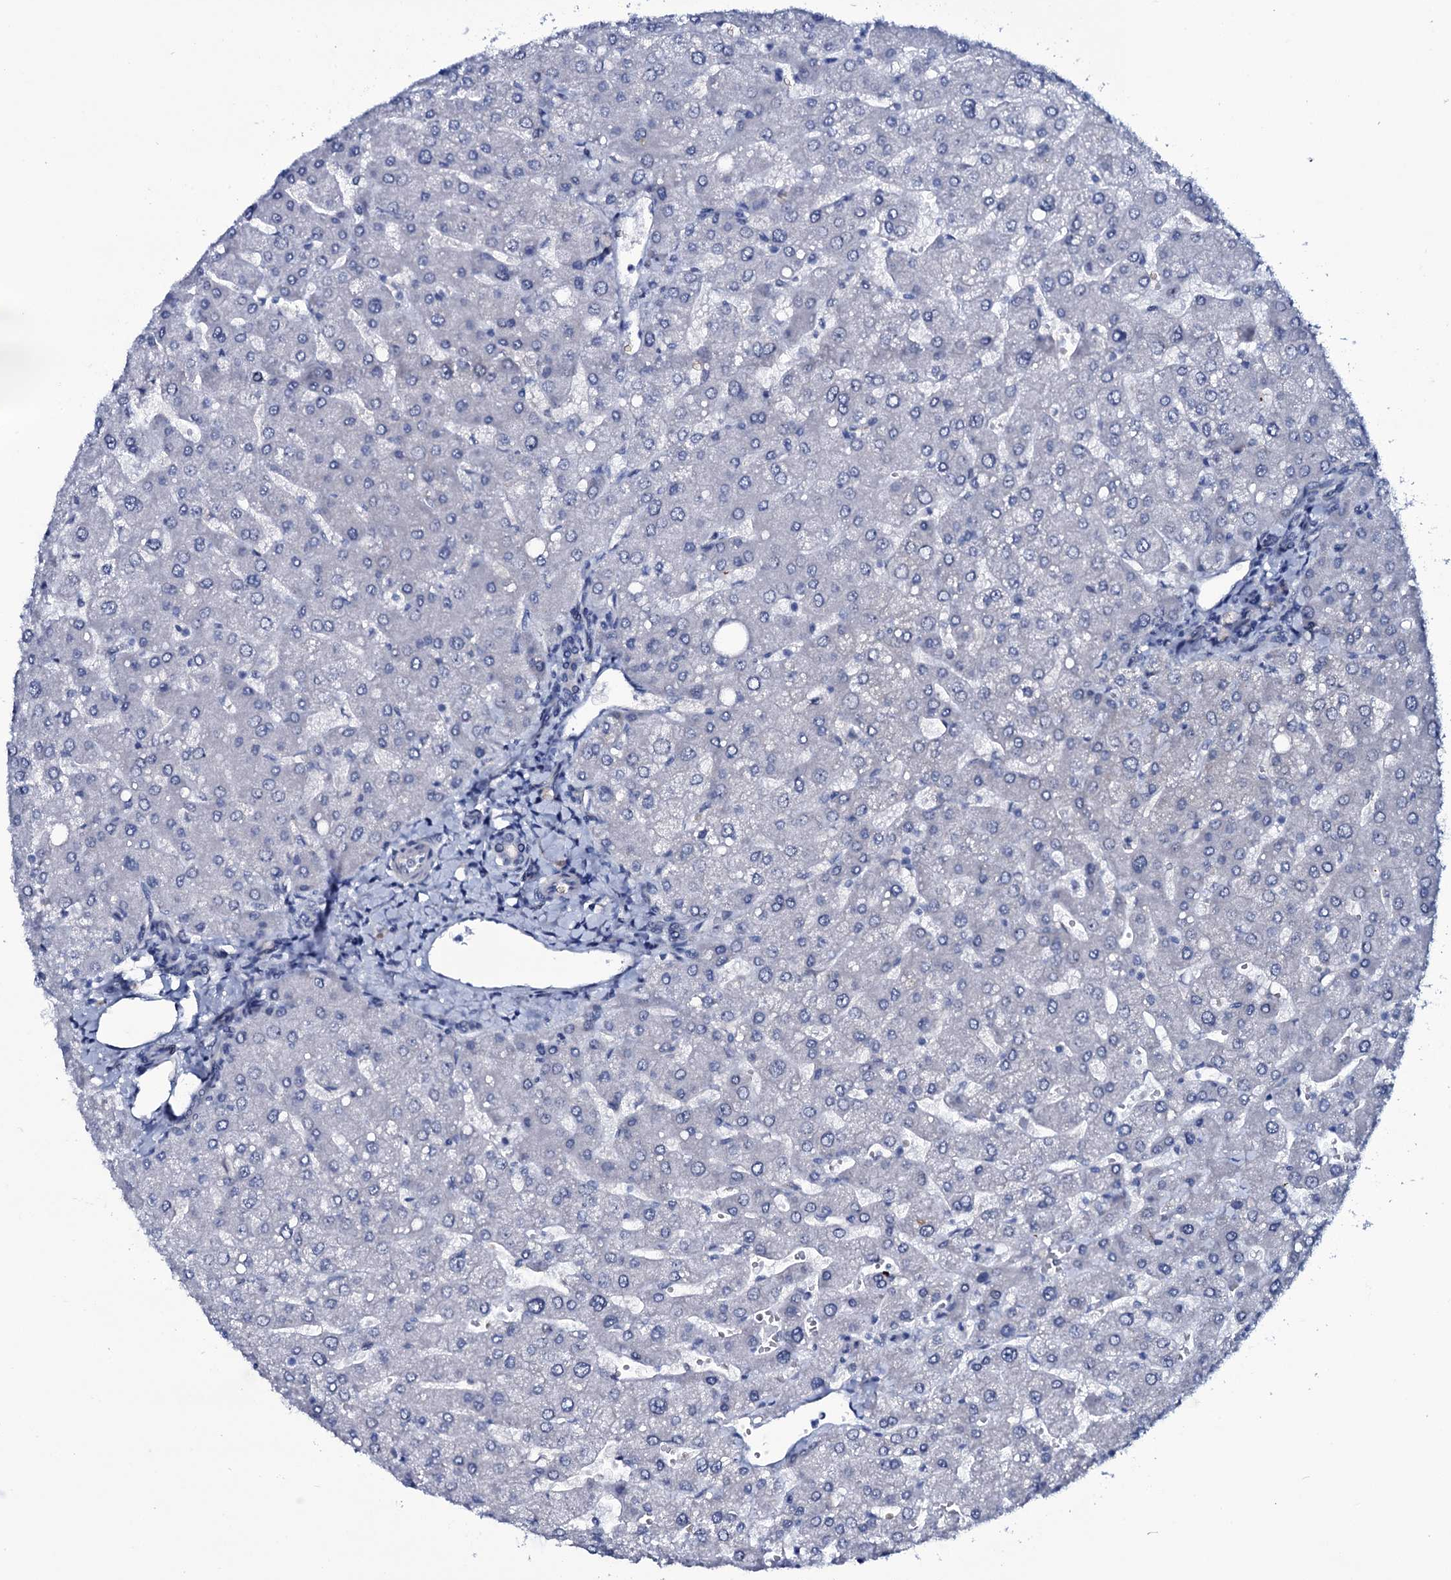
{"staining": {"intensity": "negative", "quantity": "none", "location": "none"}, "tissue": "liver", "cell_type": "Cholangiocytes", "image_type": "normal", "snomed": [{"axis": "morphology", "description": "Normal tissue, NOS"}, {"axis": "topography", "description": "Liver"}], "caption": "Cholangiocytes show no significant positivity in benign liver.", "gene": "WIPF3", "patient": {"sex": "male", "age": 55}}